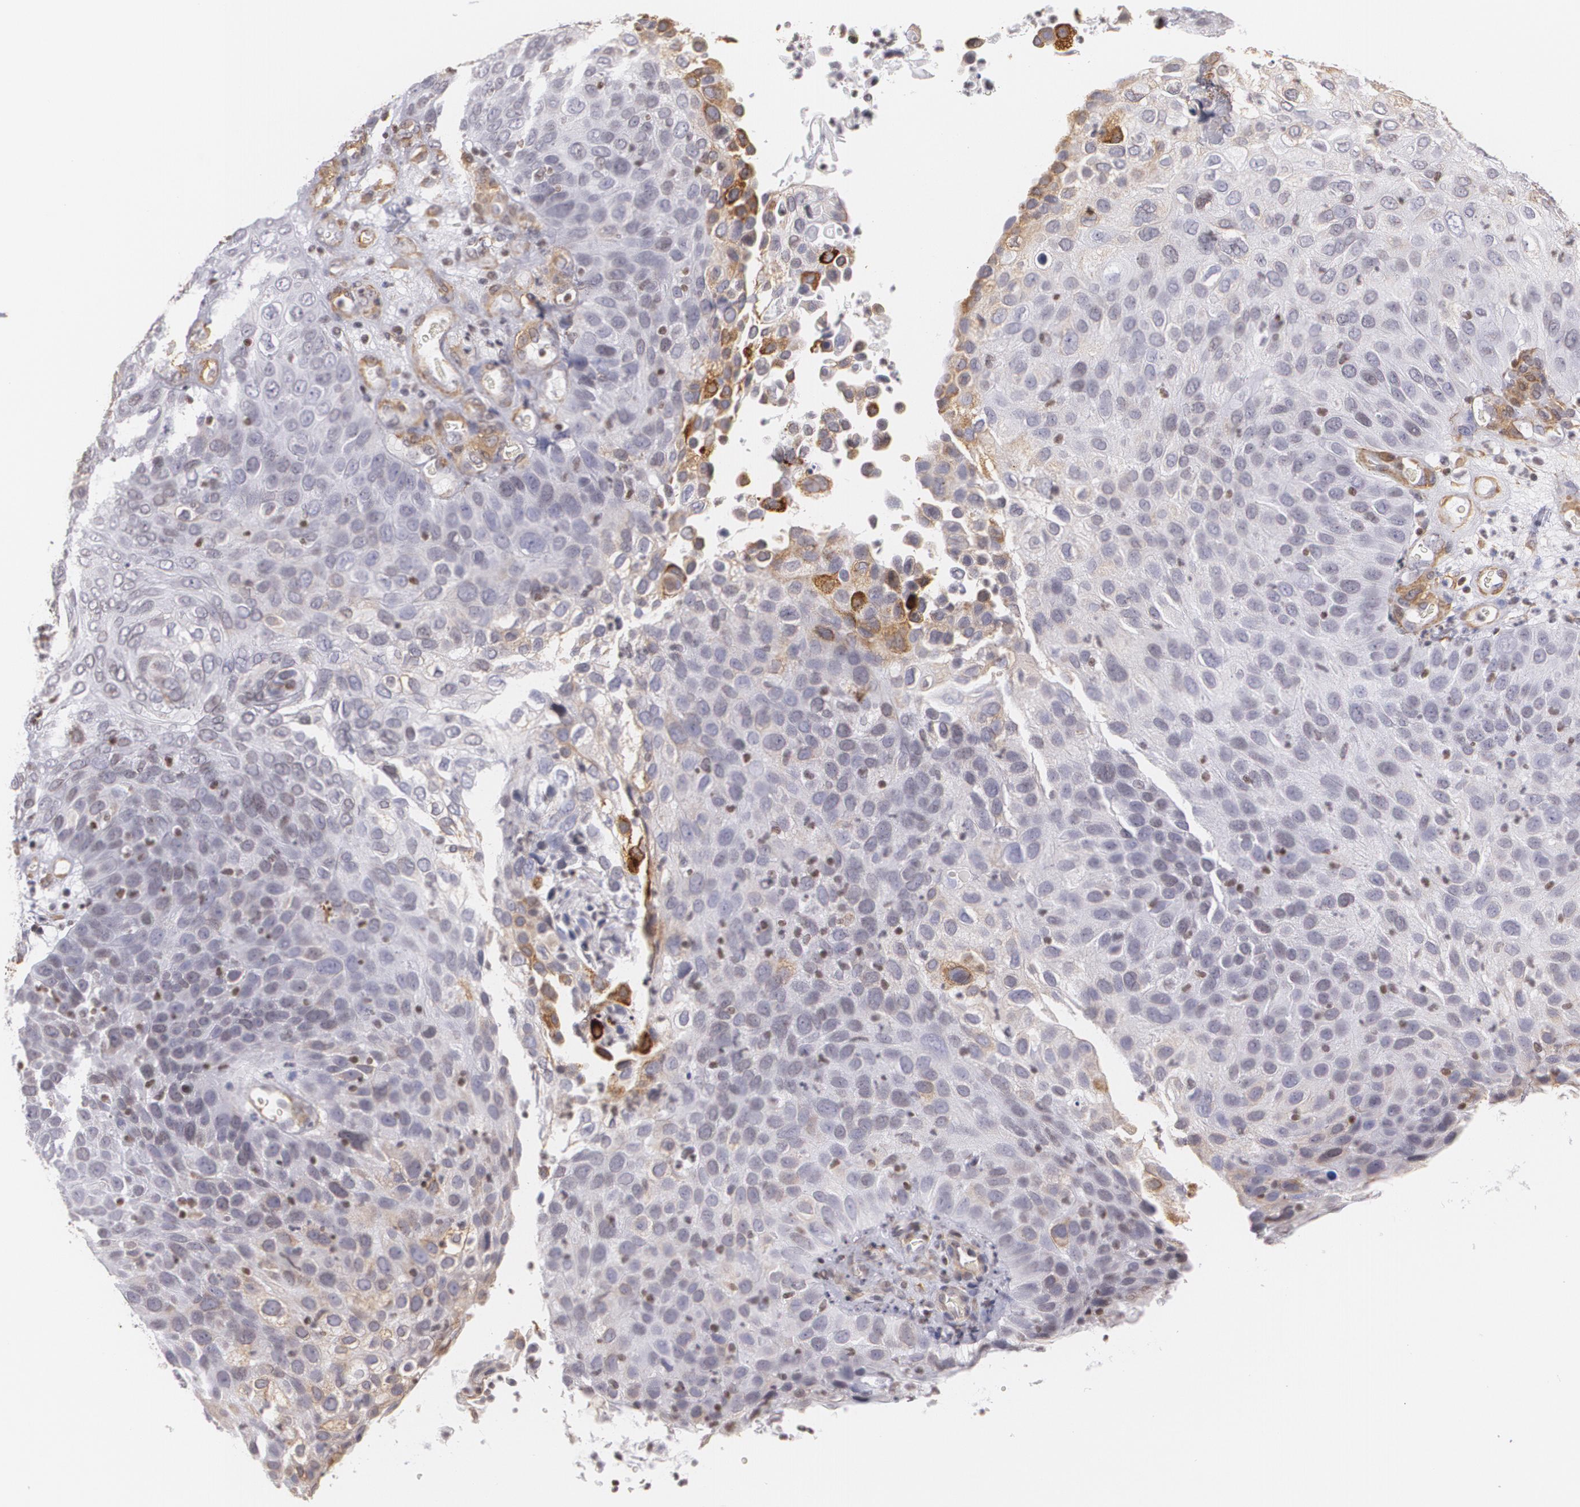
{"staining": {"intensity": "negative", "quantity": "none", "location": "none"}, "tissue": "skin cancer", "cell_type": "Tumor cells", "image_type": "cancer", "snomed": [{"axis": "morphology", "description": "Squamous cell carcinoma, NOS"}, {"axis": "topography", "description": "Skin"}], "caption": "DAB immunohistochemical staining of human squamous cell carcinoma (skin) demonstrates no significant expression in tumor cells.", "gene": "VAMP1", "patient": {"sex": "male", "age": 87}}